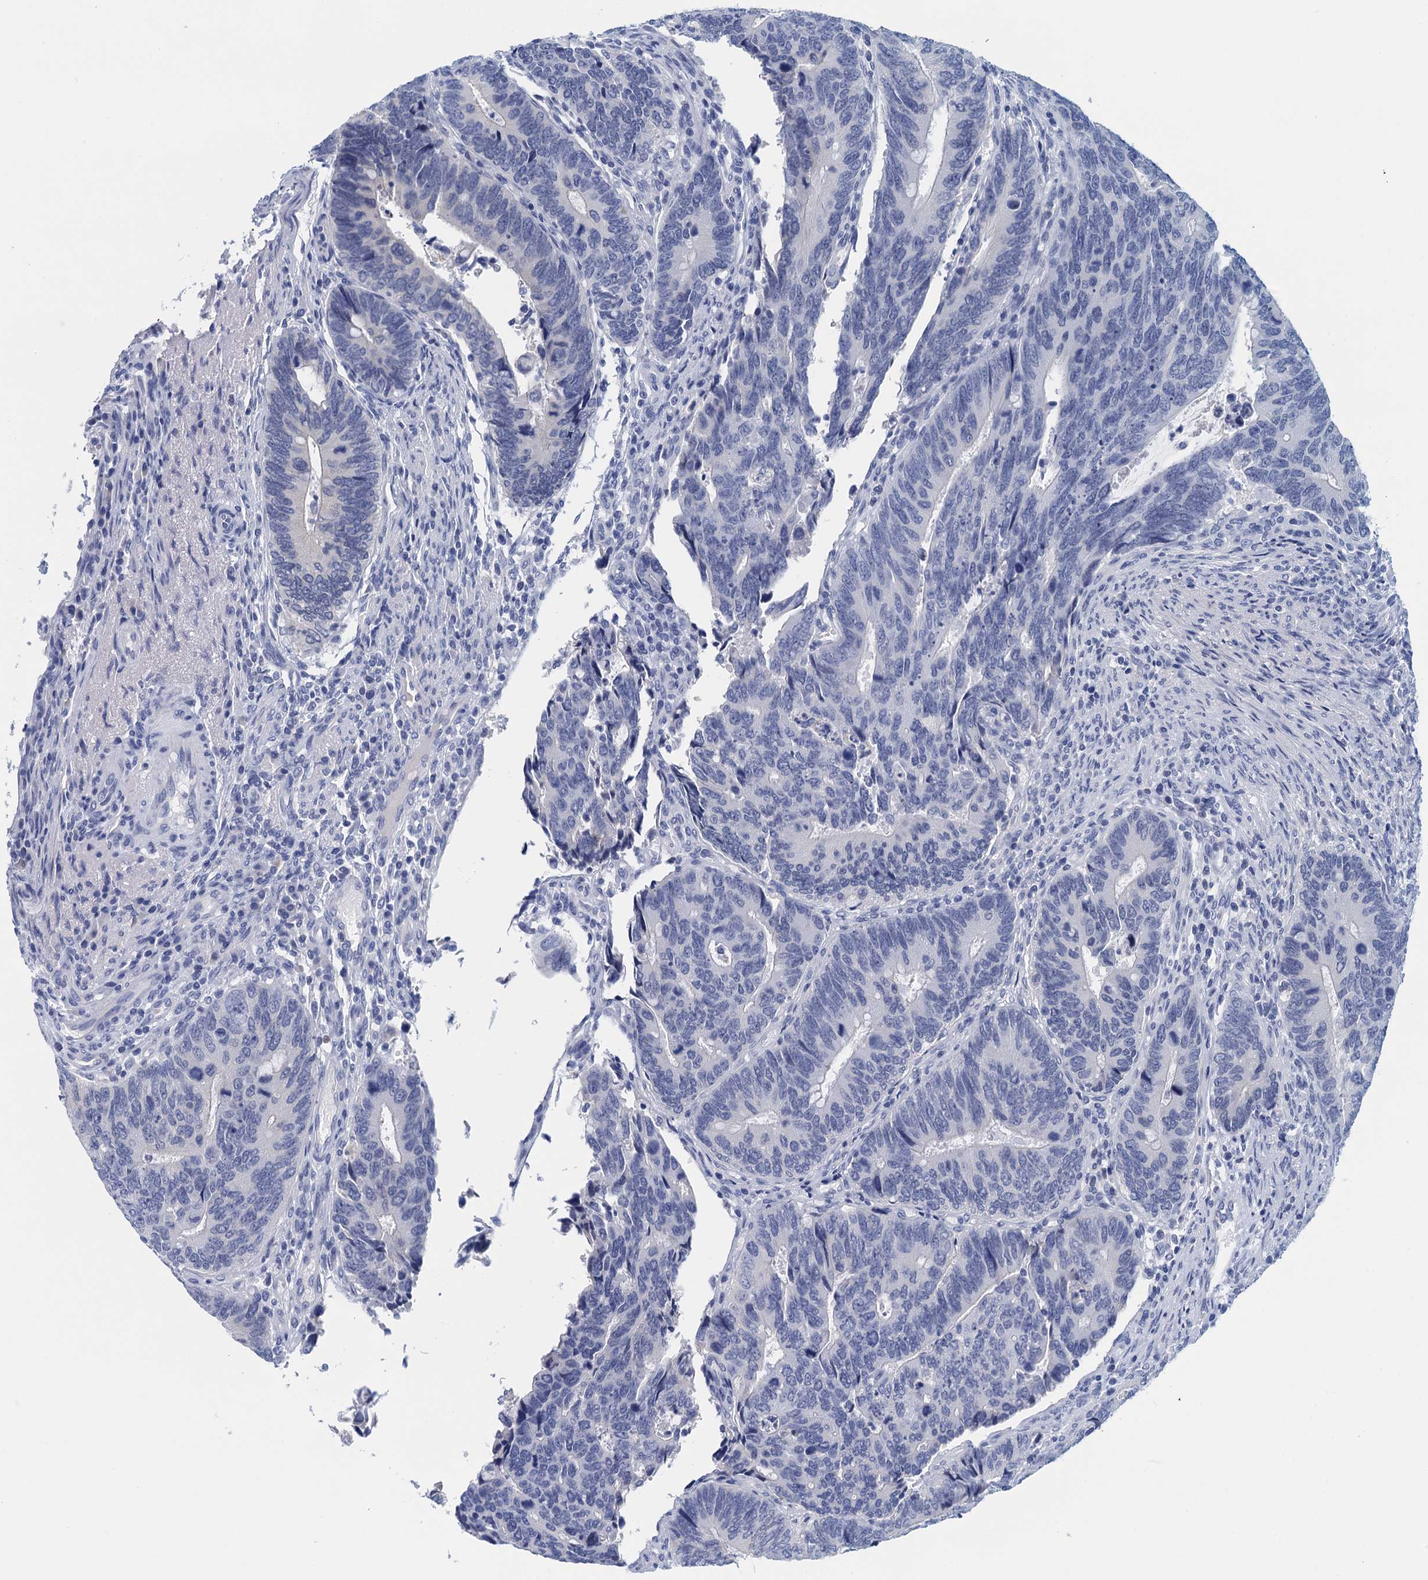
{"staining": {"intensity": "negative", "quantity": "none", "location": "none"}, "tissue": "colorectal cancer", "cell_type": "Tumor cells", "image_type": "cancer", "snomed": [{"axis": "morphology", "description": "Adenocarcinoma, NOS"}, {"axis": "topography", "description": "Colon"}], "caption": "A micrograph of colorectal cancer (adenocarcinoma) stained for a protein demonstrates no brown staining in tumor cells.", "gene": "CYP51A1", "patient": {"sex": "male", "age": 87}}